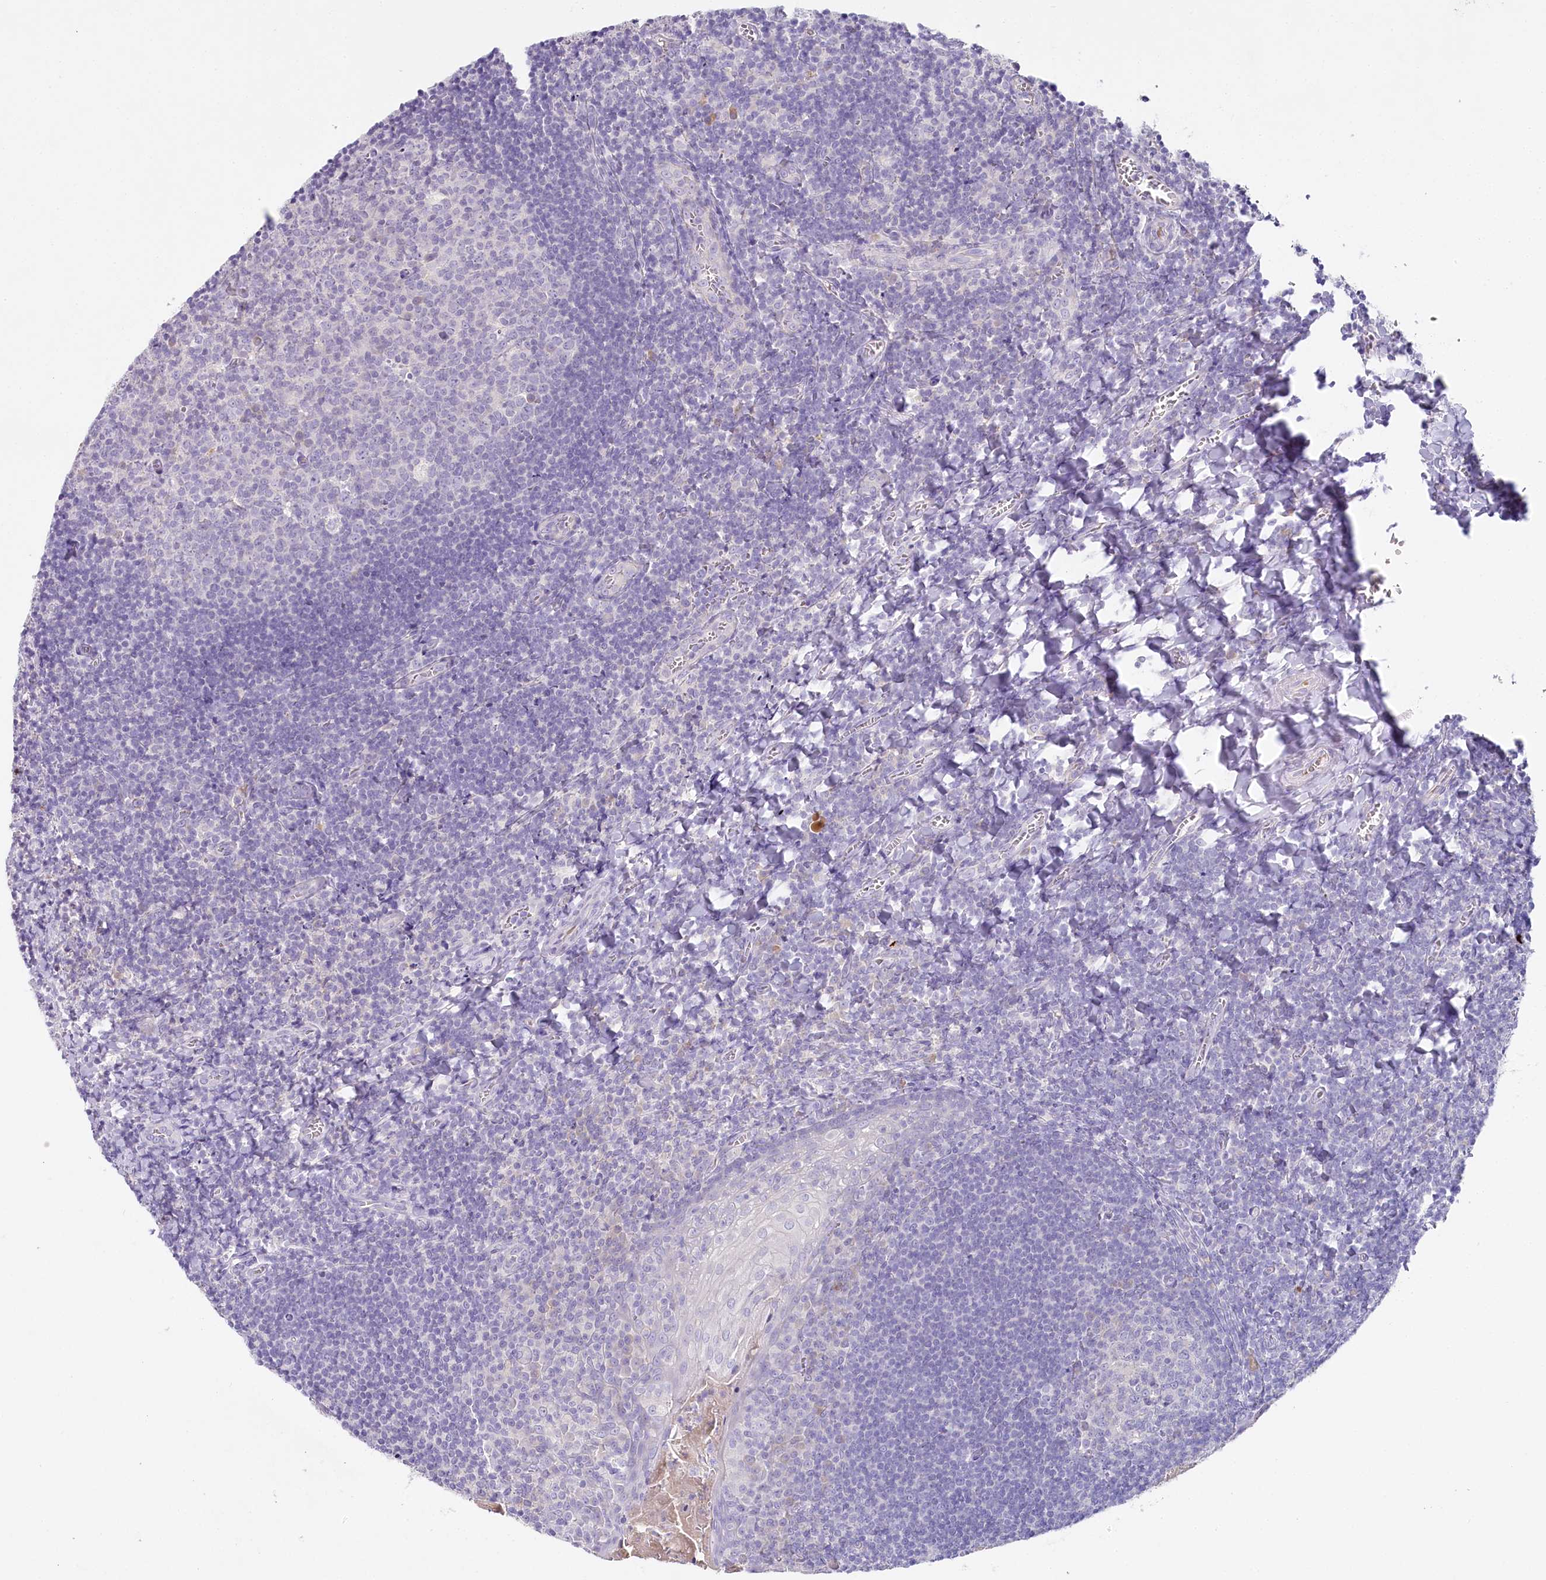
{"staining": {"intensity": "weak", "quantity": "<25%", "location": "cytoplasmic/membranous"}, "tissue": "tonsil", "cell_type": "Germinal center cells", "image_type": "normal", "snomed": [{"axis": "morphology", "description": "Normal tissue, NOS"}, {"axis": "topography", "description": "Tonsil"}], "caption": "Protein analysis of unremarkable tonsil displays no significant positivity in germinal center cells.", "gene": "HPD", "patient": {"sex": "male", "age": 27}}